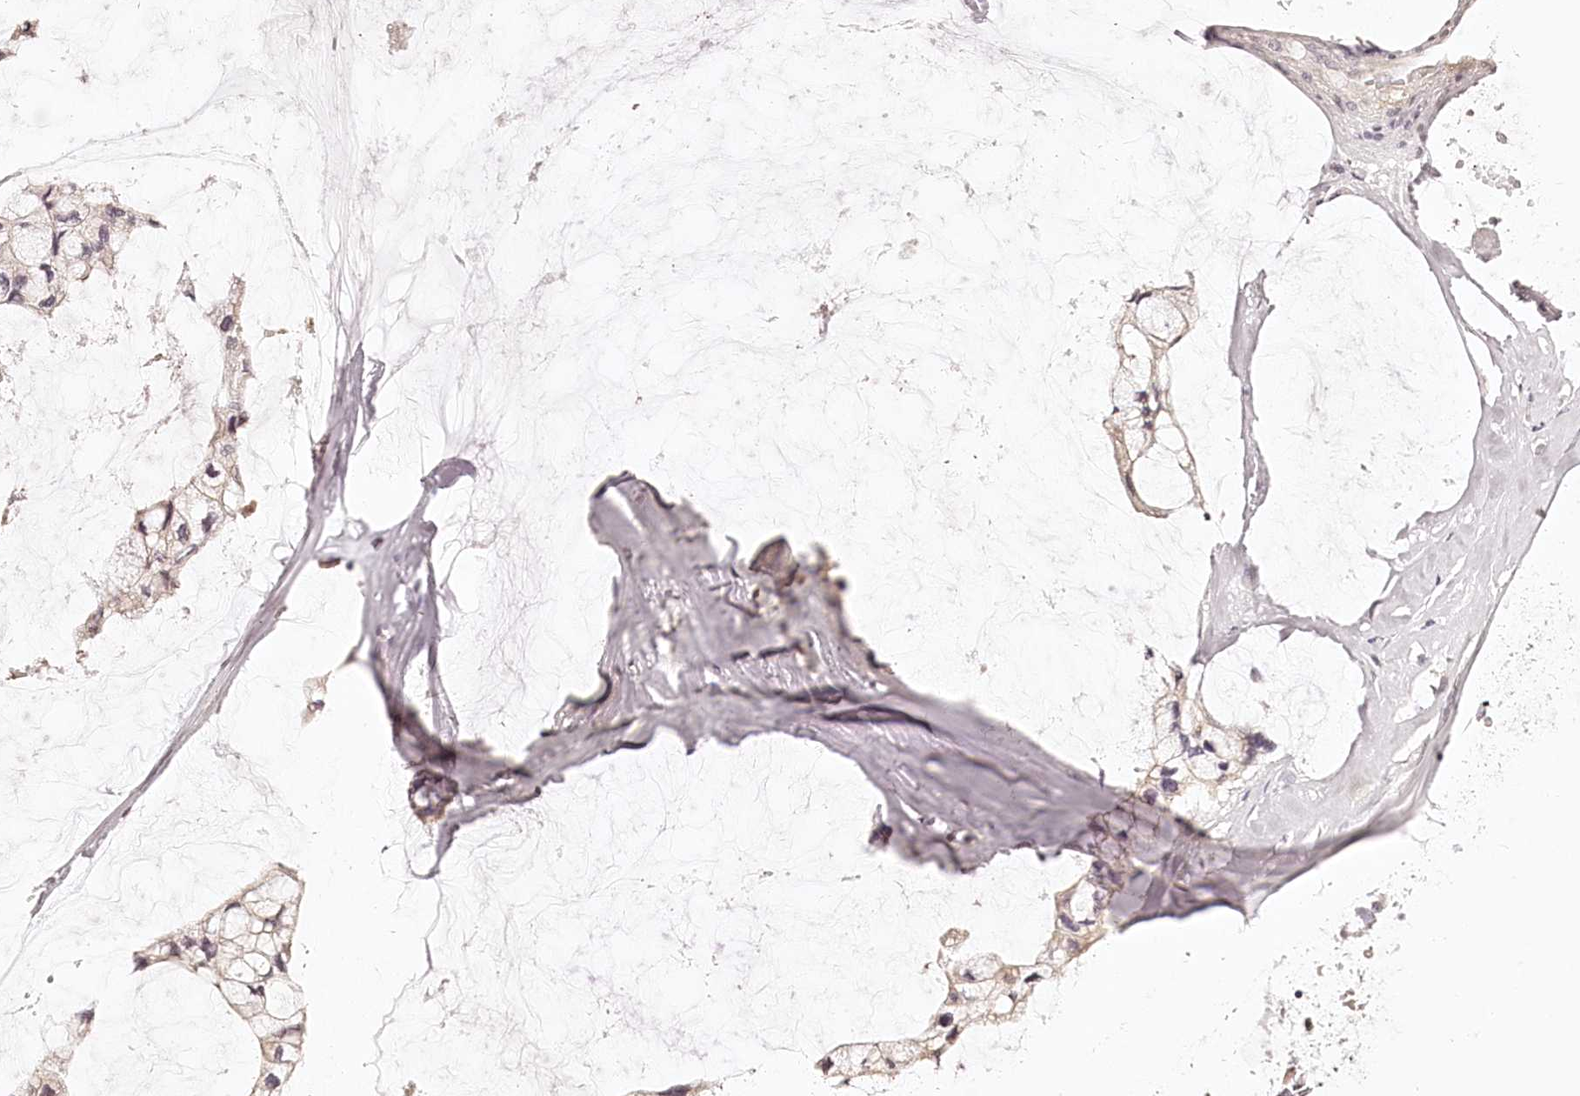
{"staining": {"intensity": "negative", "quantity": "none", "location": "none"}, "tissue": "ovarian cancer", "cell_type": "Tumor cells", "image_type": "cancer", "snomed": [{"axis": "morphology", "description": "Cystadenocarcinoma, mucinous, NOS"}, {"axis": "topography", "description": "Ovary"}], "caption": "A micrograph of human ovarian mucinous cystadenocarcinoma is negative for staining in tumor cells.", "gene": "SYNGR1", "patient": {"sex": "female", "age": 39}}